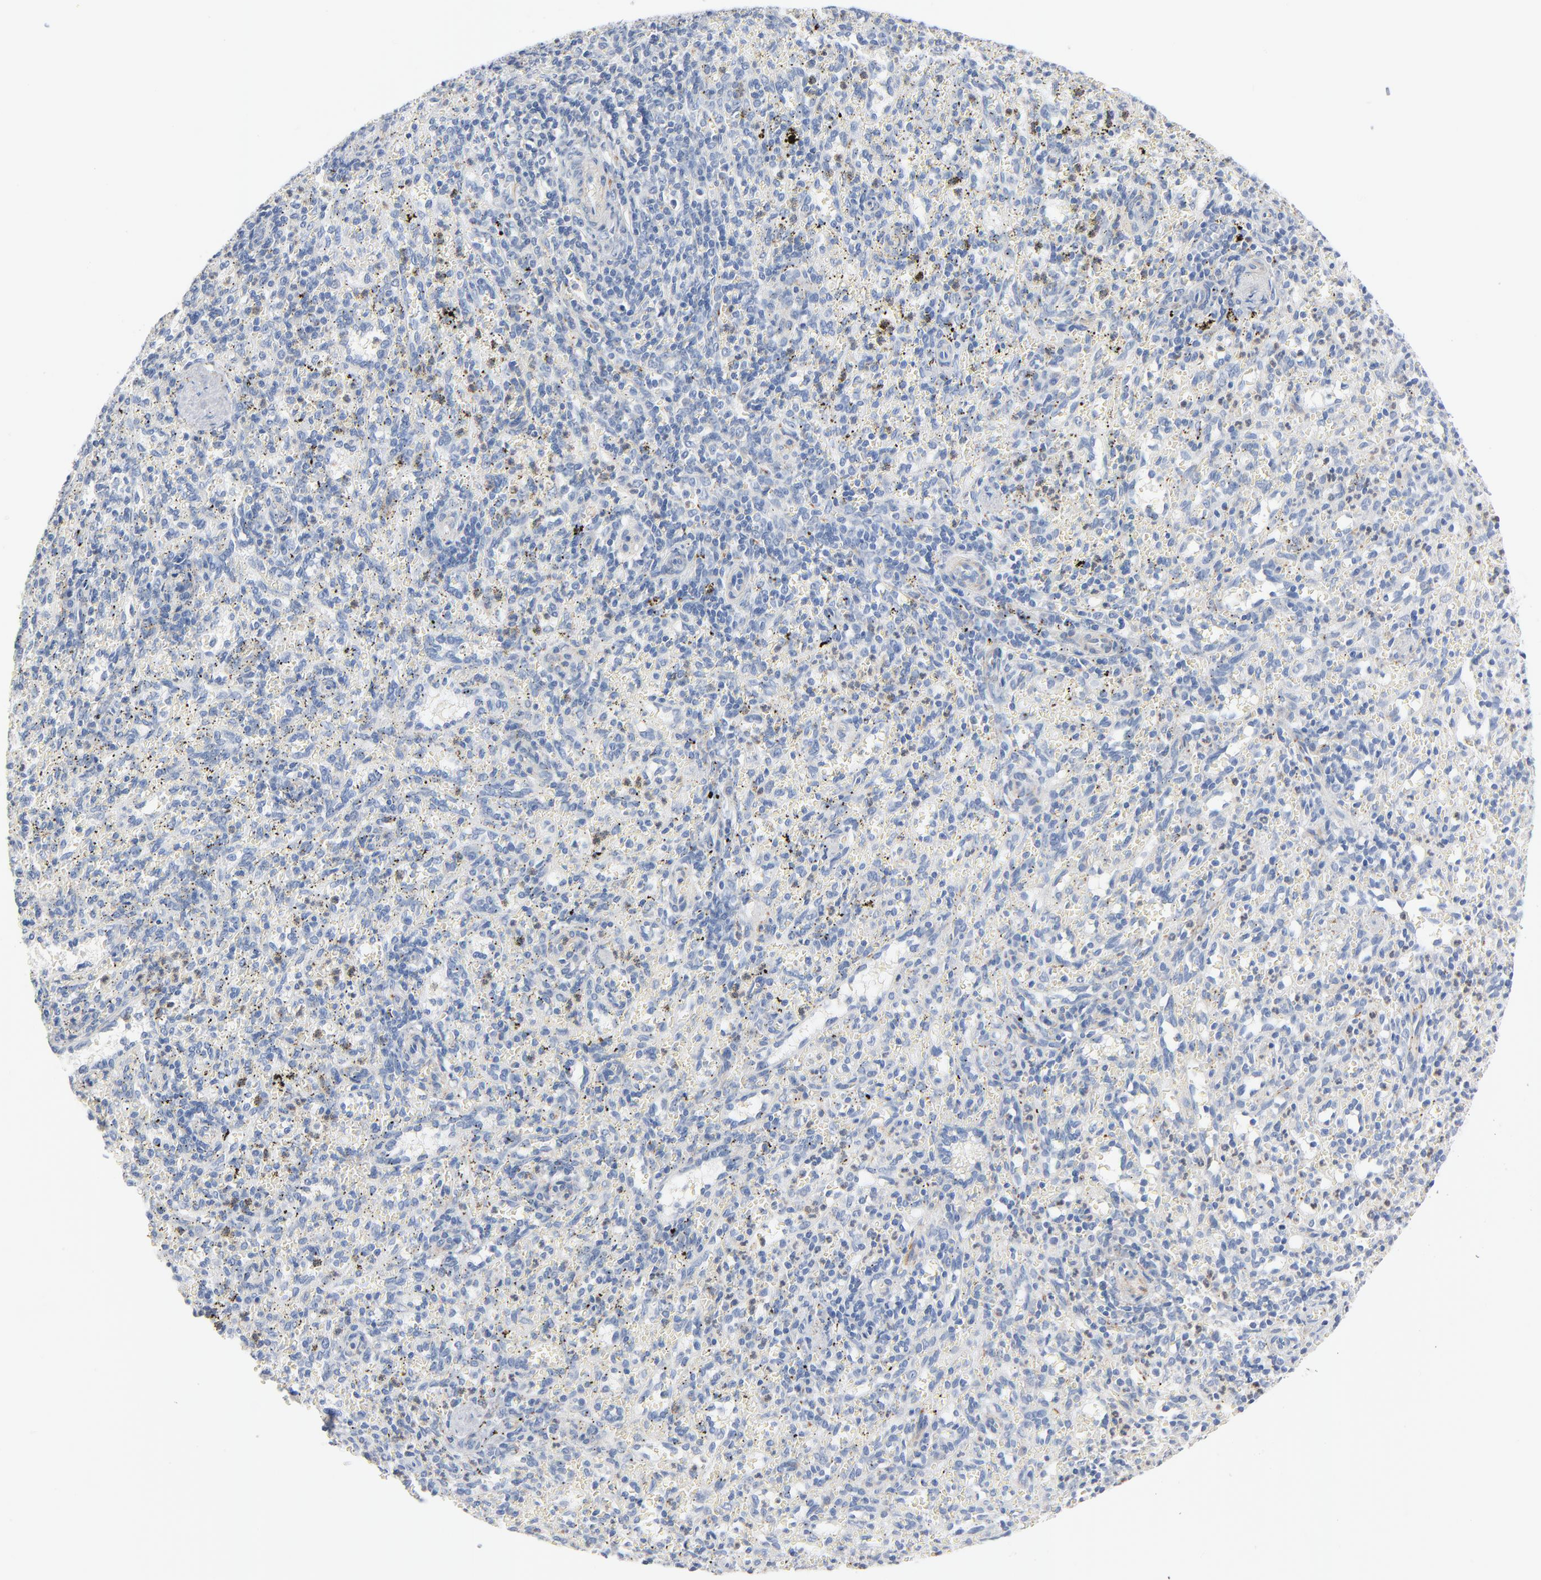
{"staining": {"intensity": "negative", "quantity": "none", "location": "none"}, "tissue": "spleen", "cell_type": "Cells in red pulp", "image_type": "normal", "snomed": [{"axis": "morphology", "description": "Normal tissue, NOS"}, {"axis": "topography", "description": "Spleen"}], "caption": "Micrograph shows no protein expression in cells in red pulp of benign spleen. Nuclei are stained in blue.", "gene": "IFT43", "patient": {"sex": "female", "age": 10}}